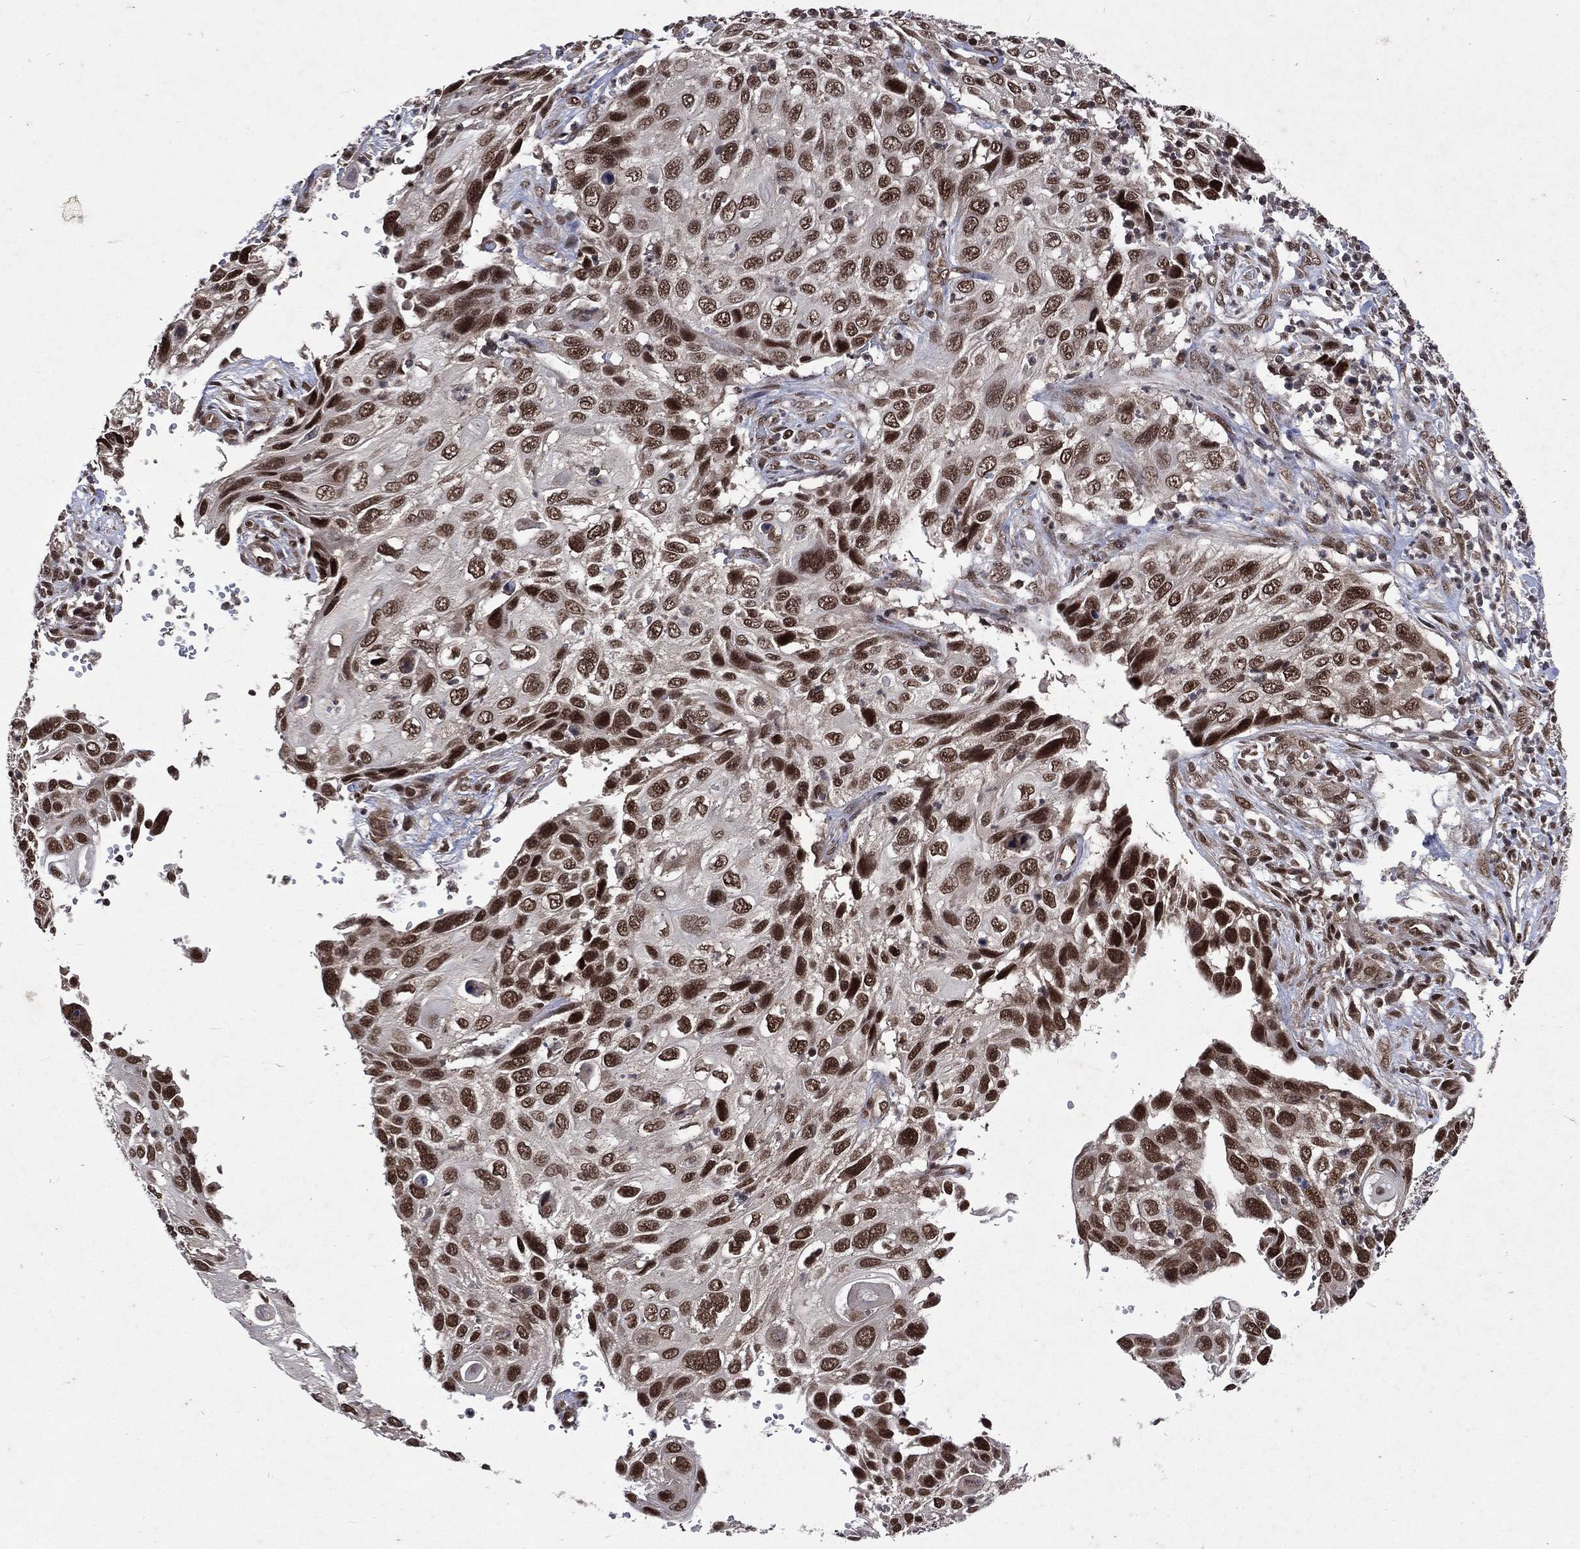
{"staining": {"intensity": "strong", "quantity": "25%-75%", "location": "nuclear"}, "tissue": "cervical cancer", "cell_type": "Tumor cells", "image_type": "cancer", "snomed": [{"axis": "morphology", "description": "Squamous cell carcinoma, NOS"}, {"axis": "topography", "description": "Cervix"}], "caption": "Brown immunohistochemical staining in cervical cancer shows strong nuclear staining in about 25%-75% of tumor cells.", "gene": "DMAP1", "patient": {"sex": "female", "age": 70}}